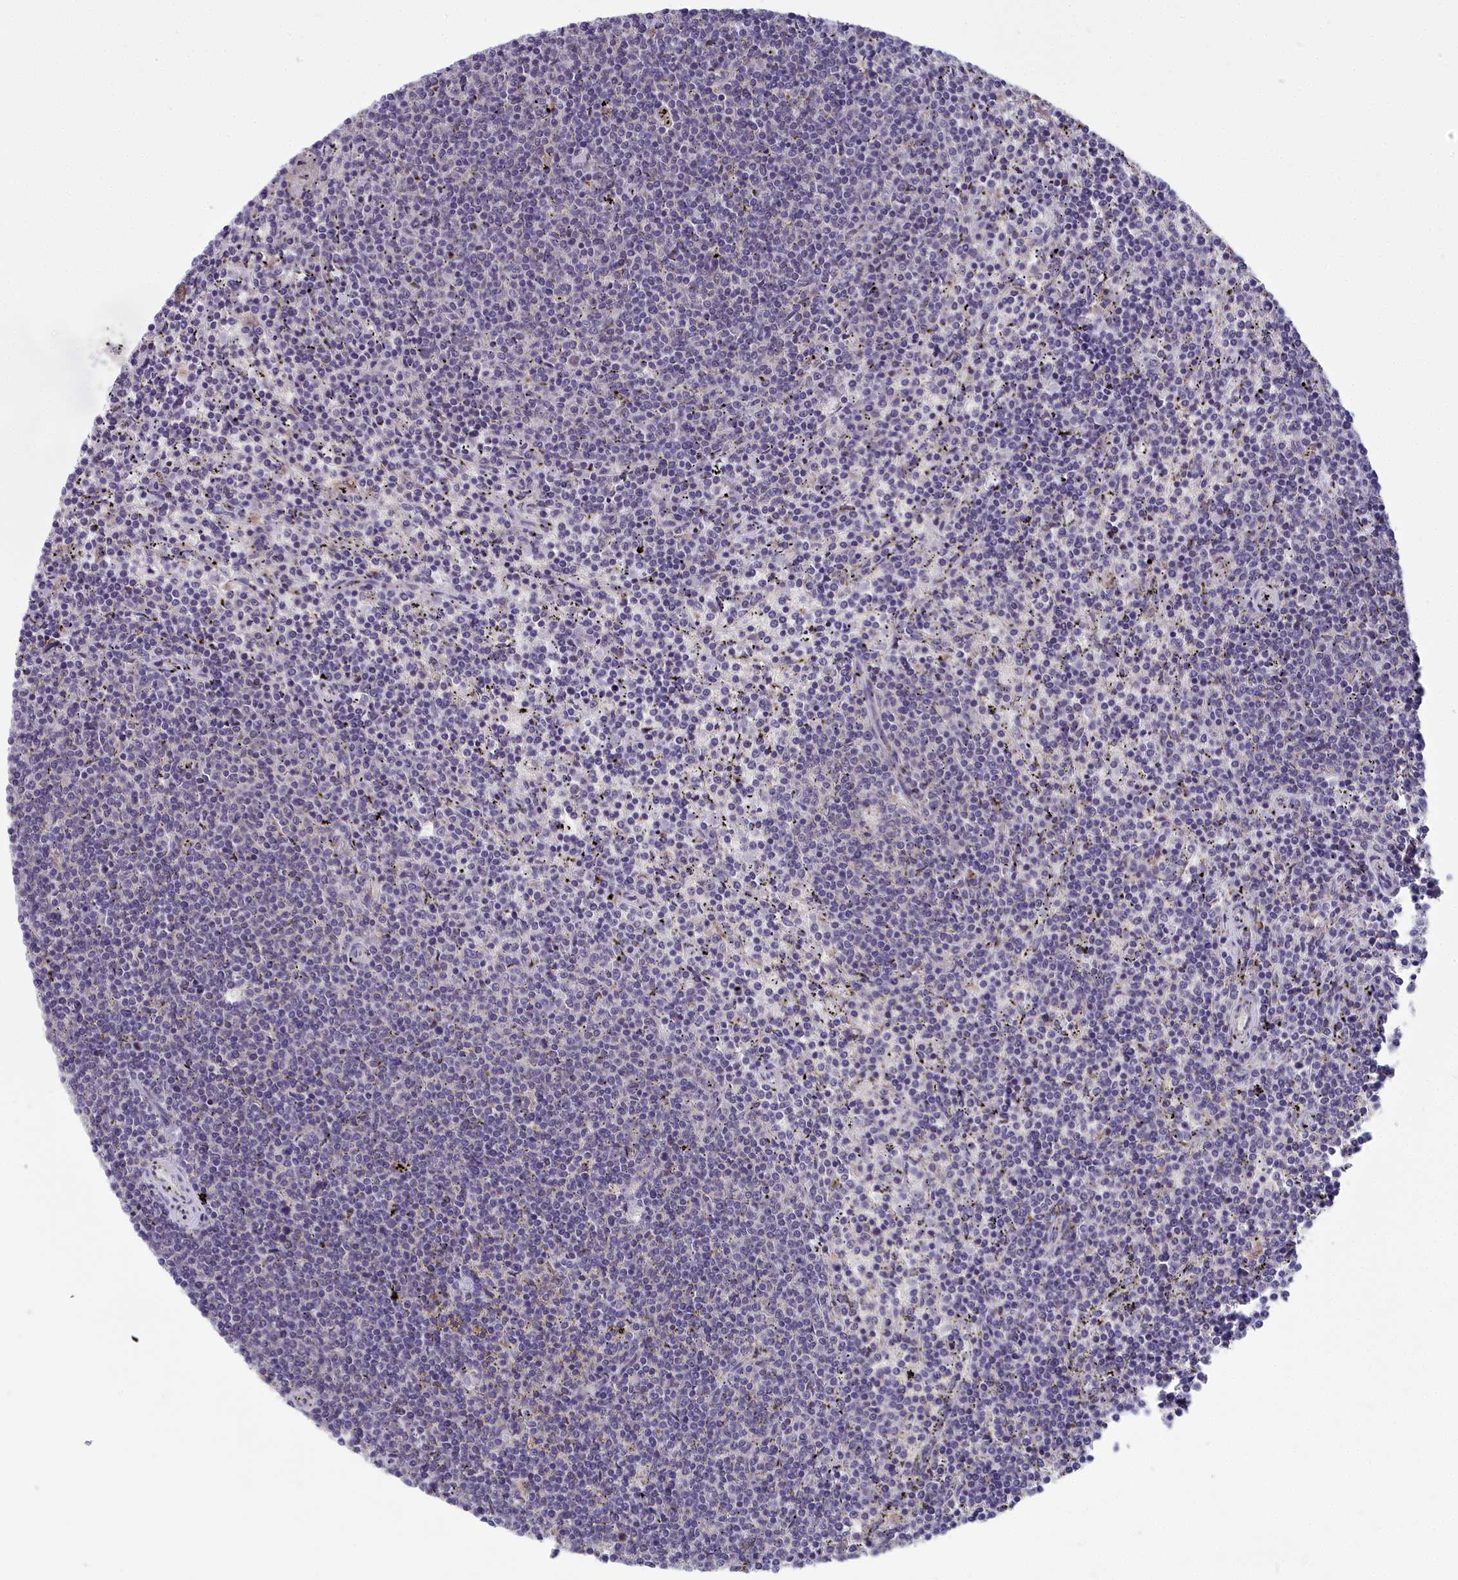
{"staining": {"intensity": "negative", "quantity": "none", "location": "none"}, "tissue": "lymphoma", "cell_type": "Tumor cells", "image_type": "cancer", "snomed": [{"axis": "morphology", "description": "Malignant lymphoma, non-Hodgkin's type, Low grade"}, {"axis": "topography", "description": "Spleen"}], "caption": "Immunohistochemistry (IHC) of malignant lymphoma, non-Hodgkin's type (low-grade) displays no positivity in tumor cells. (DAB (3,3'-diaminobenzidine) immunohistochemistry (IHC) visualized using brightfield microscopy, high magnification).", "gene": "MRI1", "patient": {"sex": "female", "age": 50}}